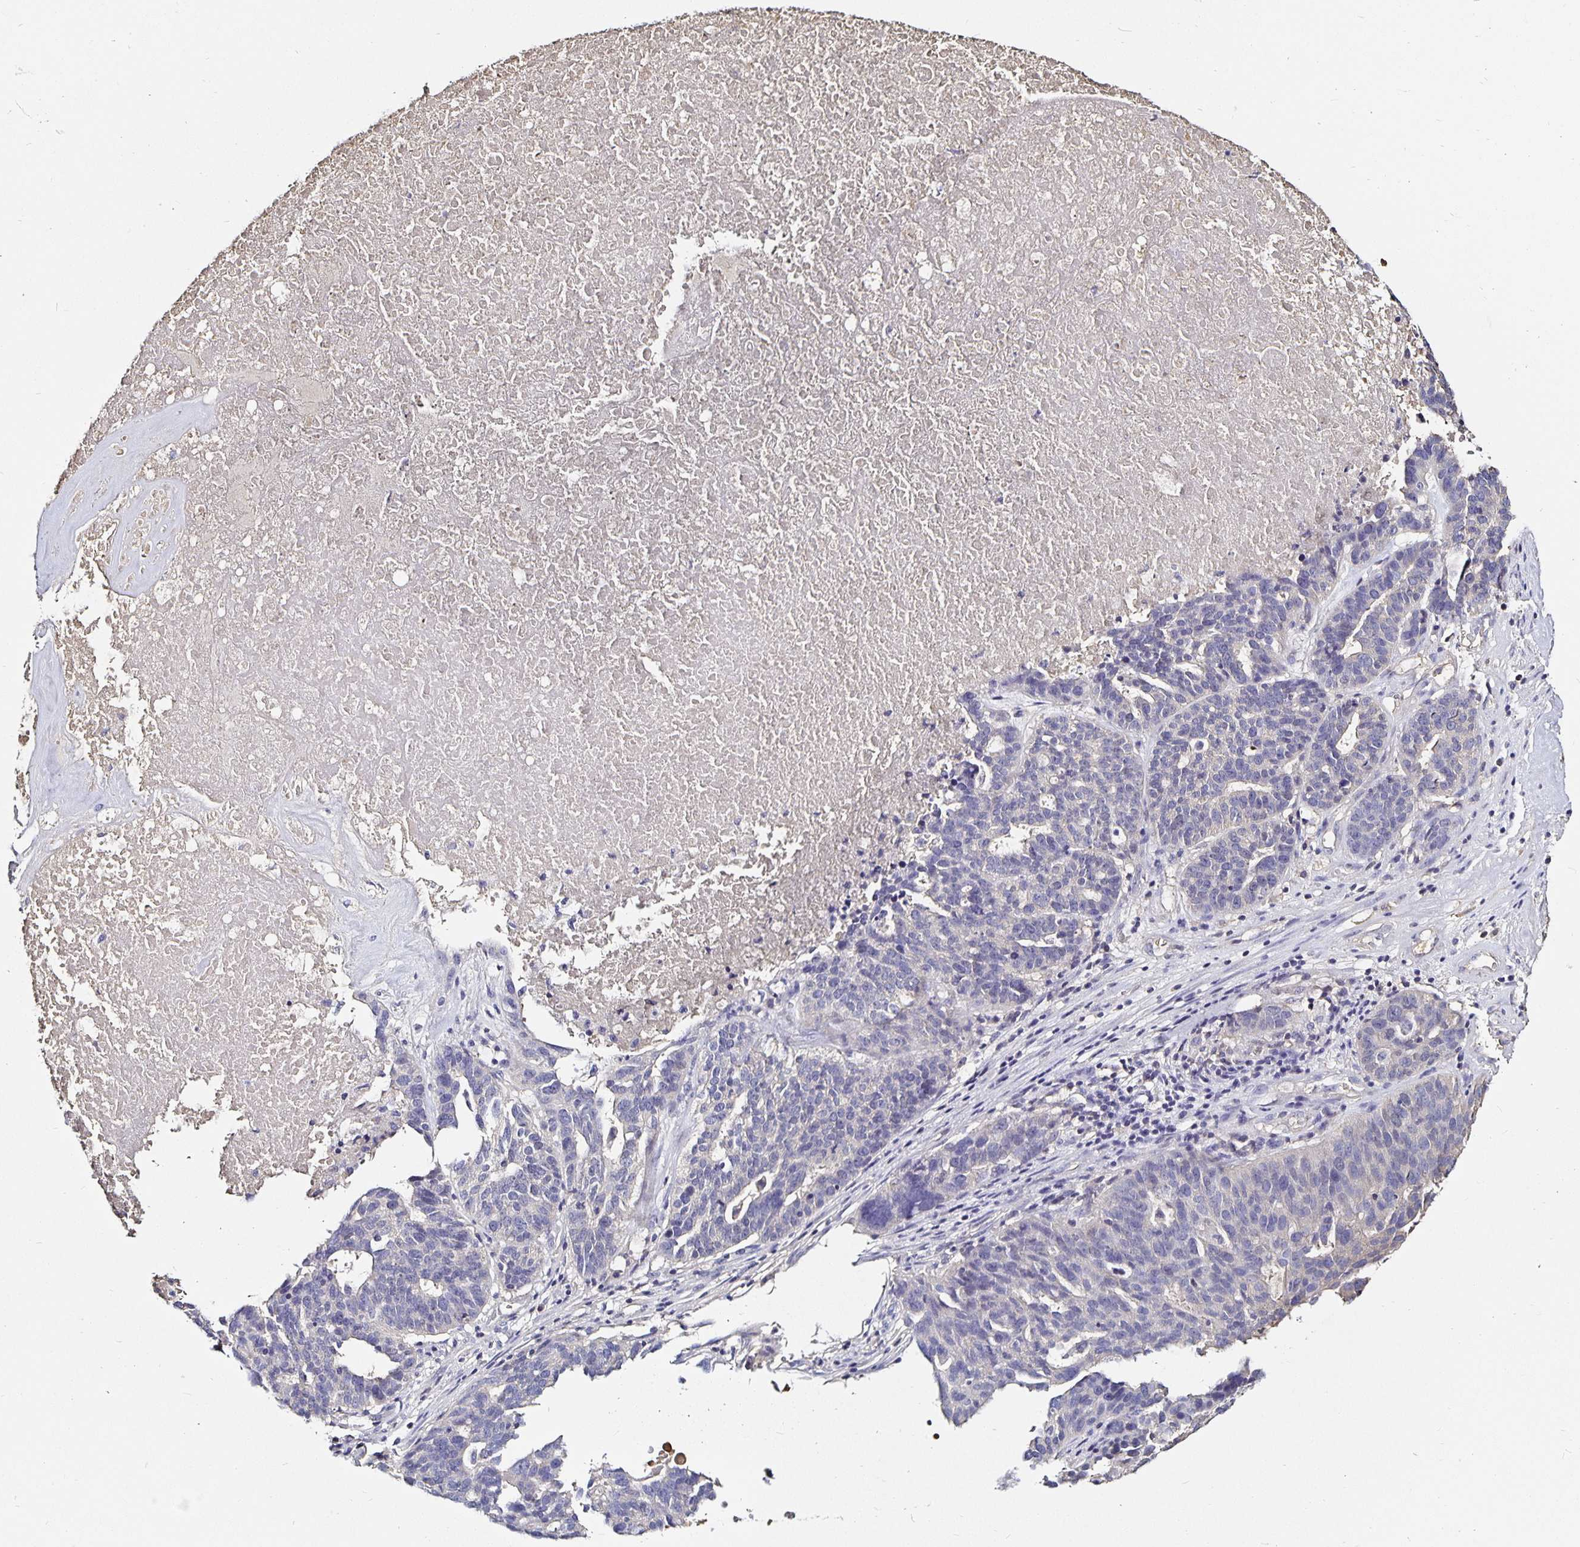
{"staining": {"intensity": "negative", "quantity": "none", "location": "none"}, "tissue": "ovarian cancer", "cell_type": "Tumor cells", "image_type": "cancer", "snomed": [{"axis": "morphology", "description": "Cystadenocarcinoma, serous, NOS"}, {"axis": "topography", "description": "Ovary"}], "caption": "Immunohistochemistry (IHC) photomicrograph of ovarian cancer (serous cystadenocarcinoma) stained for a protein (brown), which displays no positivity in tumor cells.", "gene": "TTR", "patient": {"sex": "female", "age": 59}}